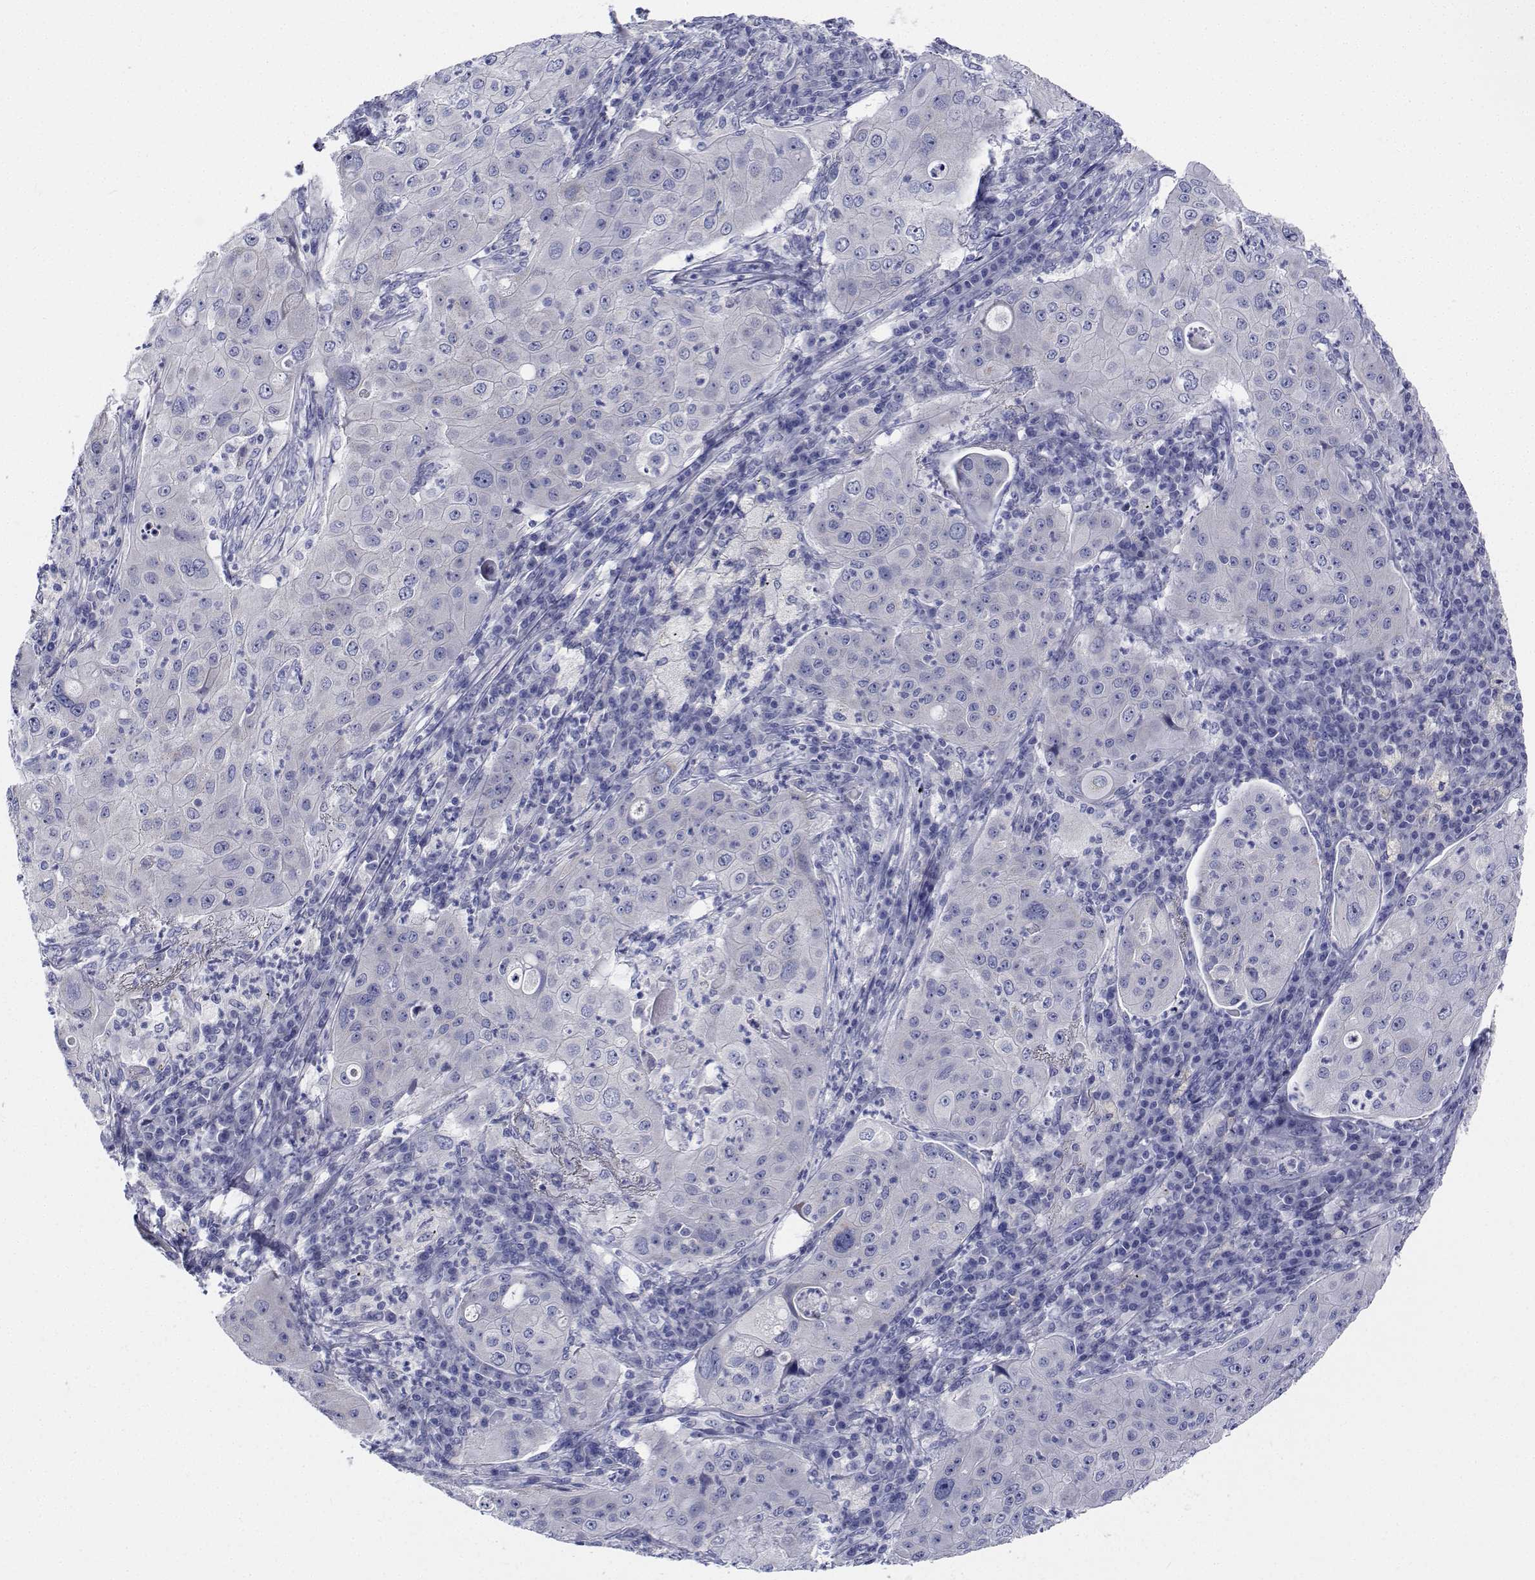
{"staining": {"intensity": "negative", "quantity": "none", "location": "none"}, "tissue": "lung cancer", "cell_type": "Tumor cells", "image_type": "cancer", "snomed": [{"axis": "morphology", "description": "Squamous cell carcinoma, NOS"}, {"axis": "topography", "description": "Lung"}], "caption": "This is an immunohistochemistry image of squamous cell carcinoma (lung). There is no expression in tumor cells.", "gene": "CDHR3", "patient": {"sex": "female", "age": 59}}